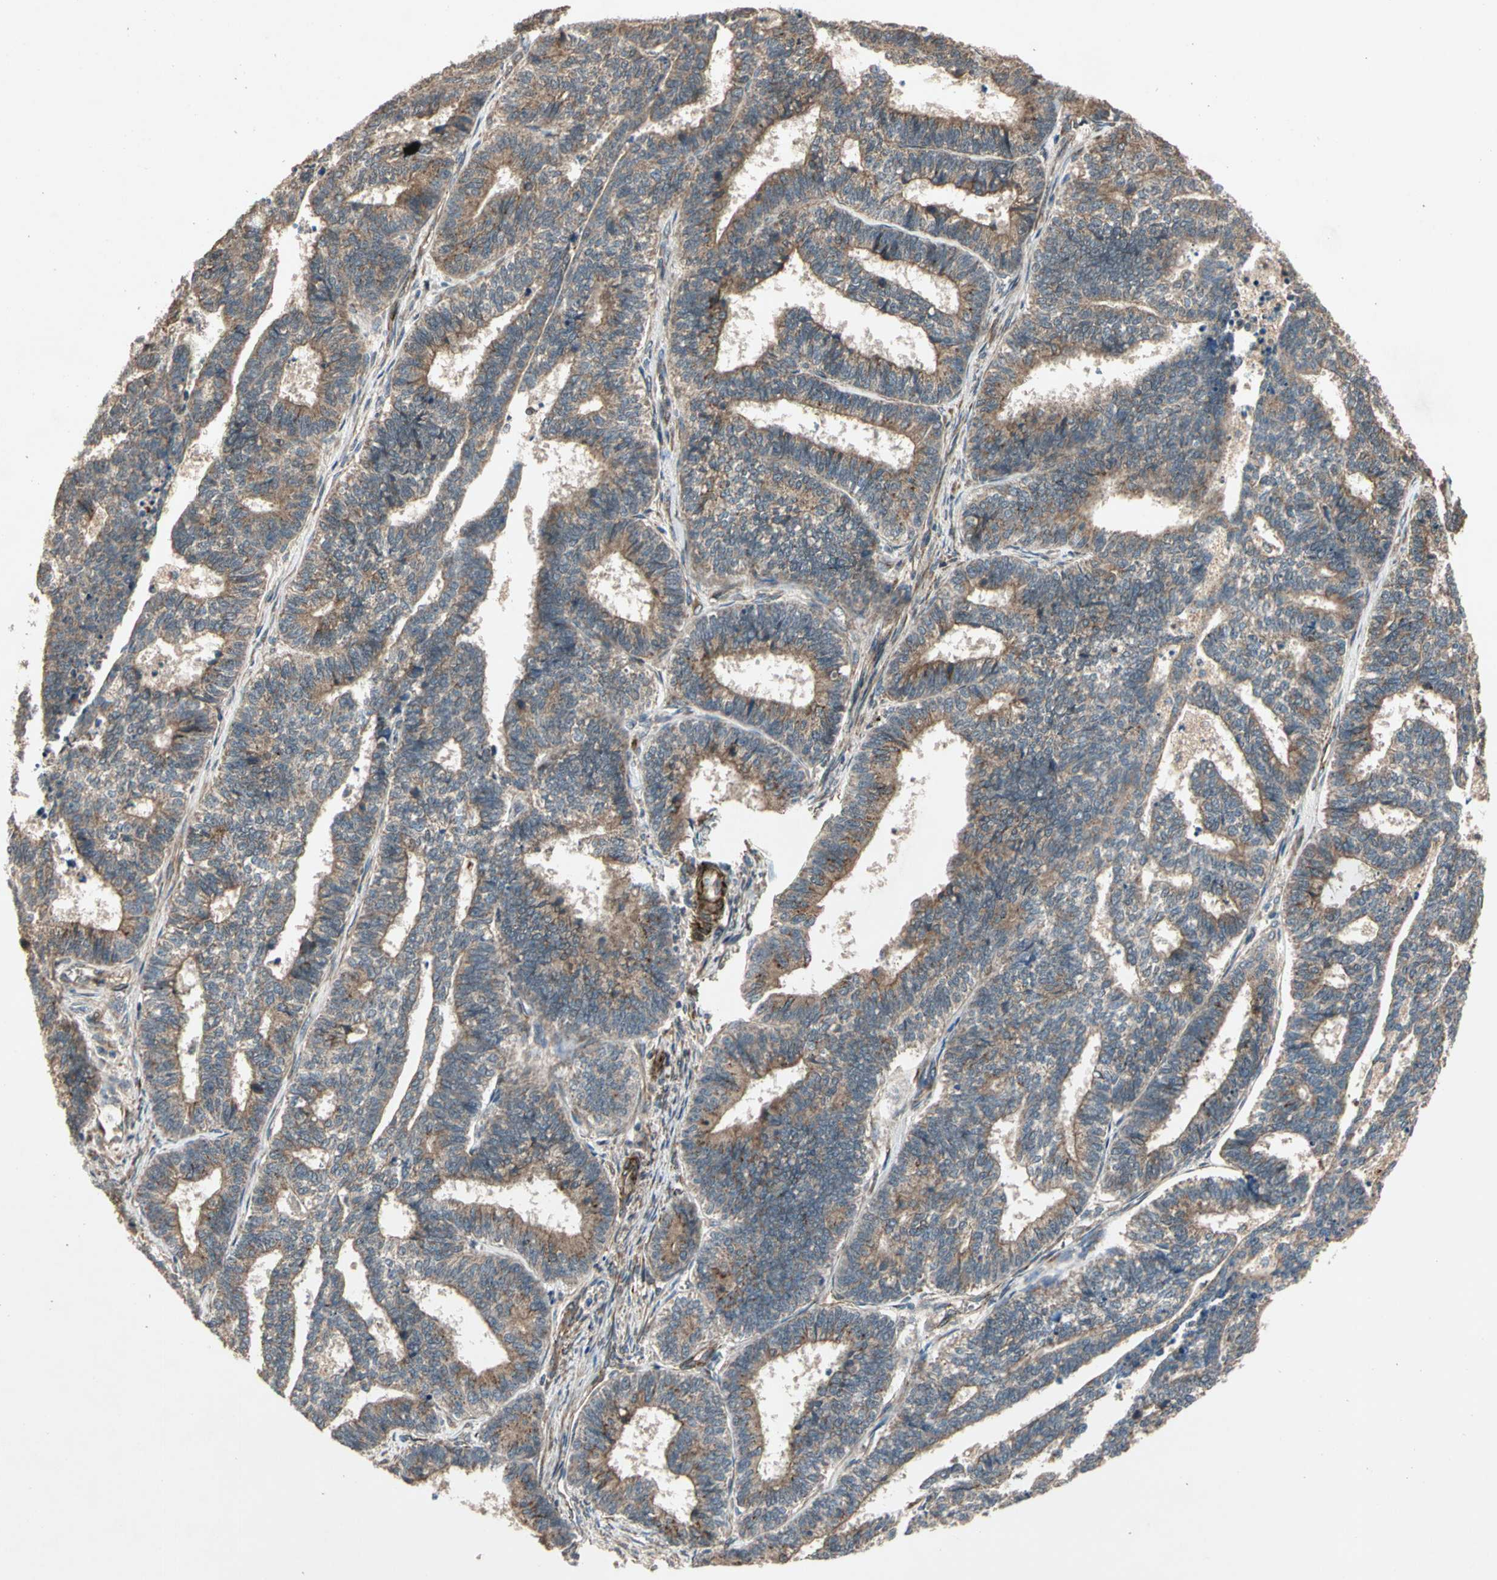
{"staining": {"intensity": "moderate", "quantity": "25%-75%", "location": "cytoplasmic/membranous"}, "tissue": "endometrial cancer", "cell_type": "Tumor cells", "image_type": "cancer", "snomed": [{"axis": "morphology", "description": "Adenocarcinoma, NOS"}, {"axis": "topography", "description": "Endometrium"}], "caption": "Adenocarcinoma (endometrial) stained for a protein (brown) shows moderate cytoplasmic/membranous positive staining in about 25%-75% of tumor cells.", "gene": "GCK", "patient": {"sex": "female", "age": 70}}